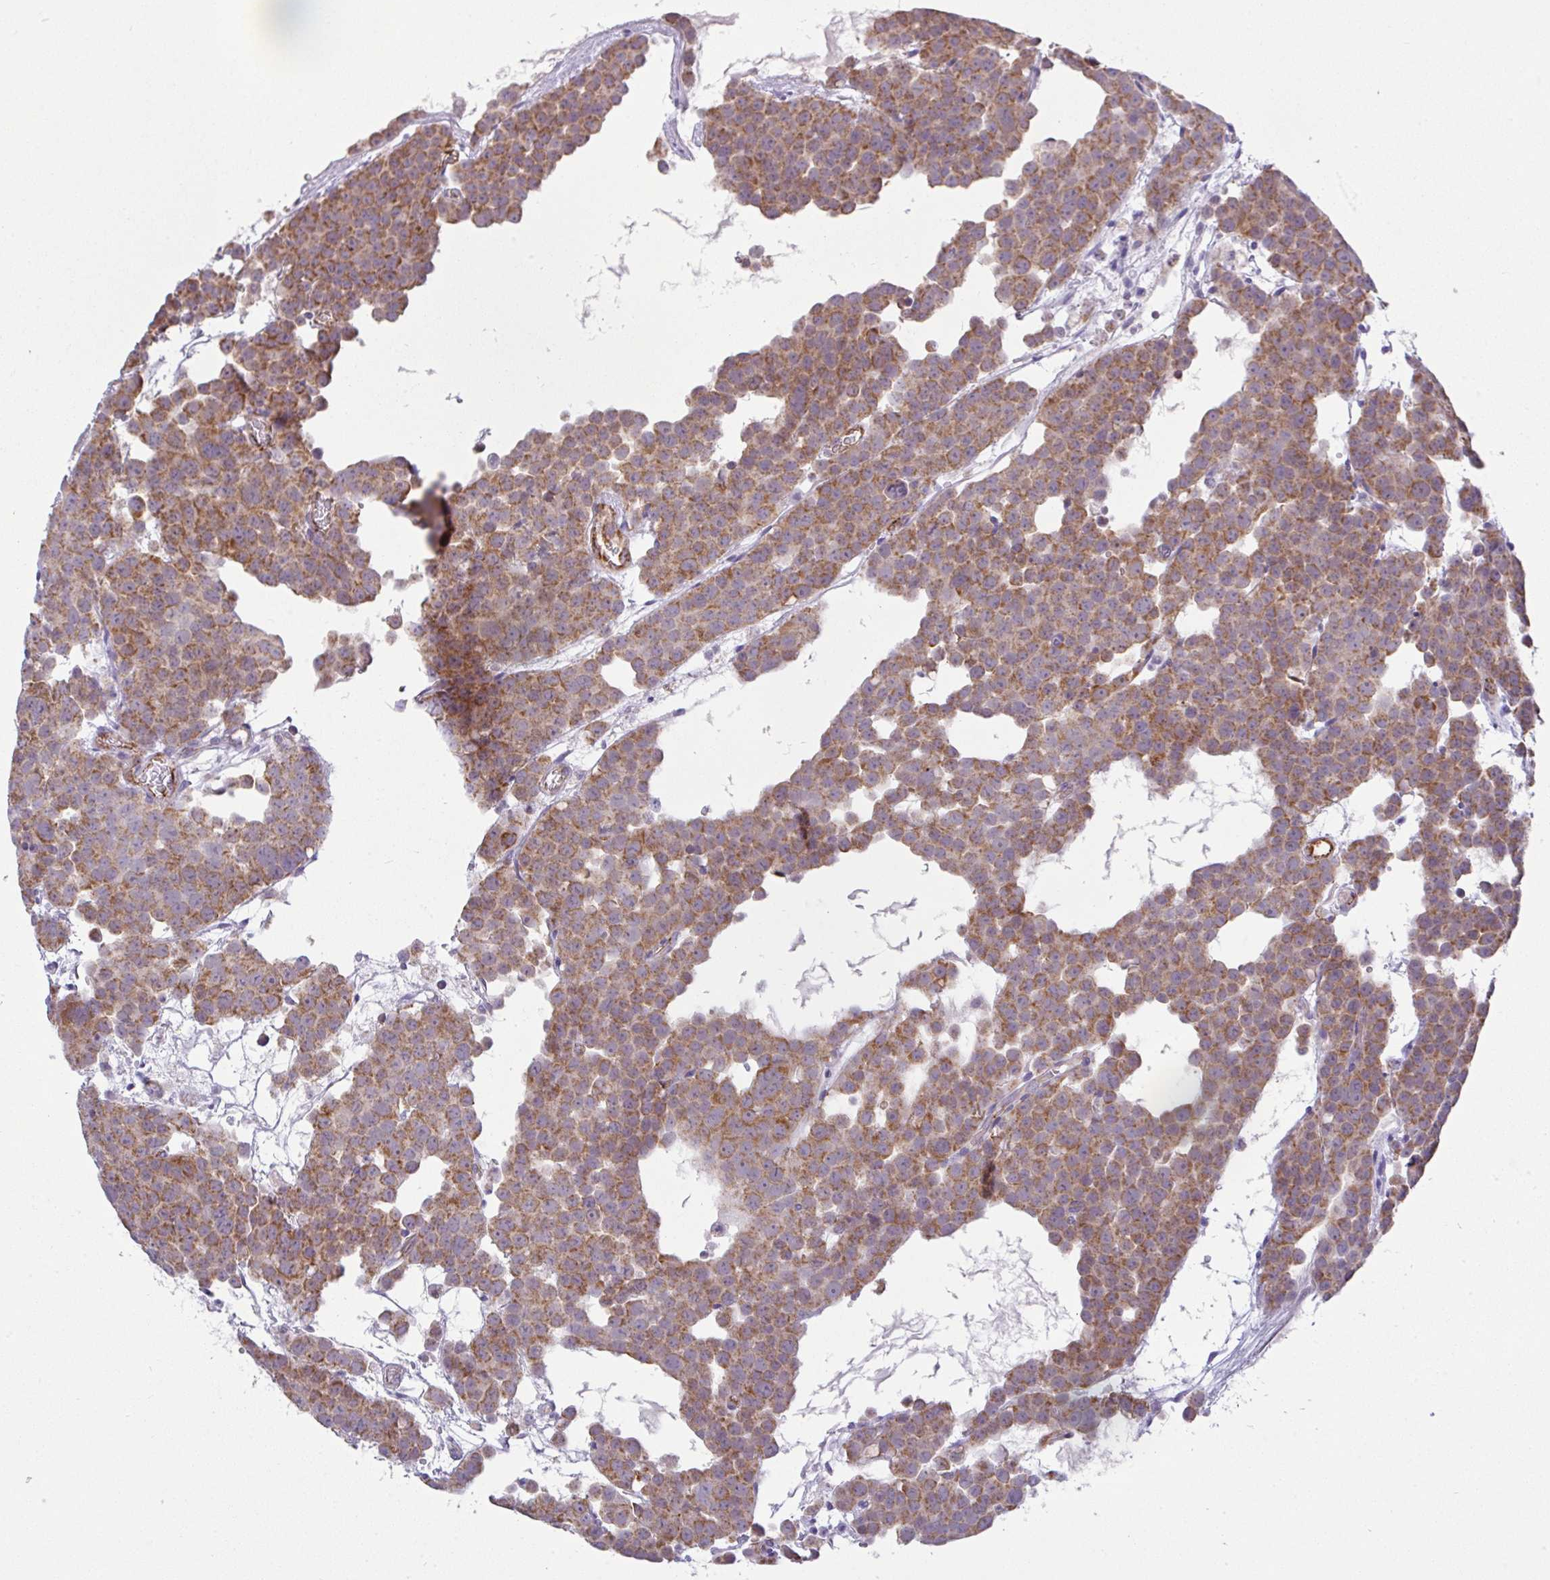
{"staining": {"intensity": "moderate", "quantity": ">75%", "location": "cytoplasmic/membranous"}, "tissue": "testis cancer", "cell_type": "Tumor cells", "image_type": "cancer", "snomed": [{"axis": "morphology", "description": "Seminoma, NOS"}, {"axis": "topography", "description": "Testis"}], "caption": "An immunohistochemistry photomicrograph of tumor tissue is shown. Protein staining in brown shows moderate cytoplasmic/membranous positivity in testis cancer within tumor cells.", "gene": "PLCD4", "patient": {"sex": "male", "age": 71}}